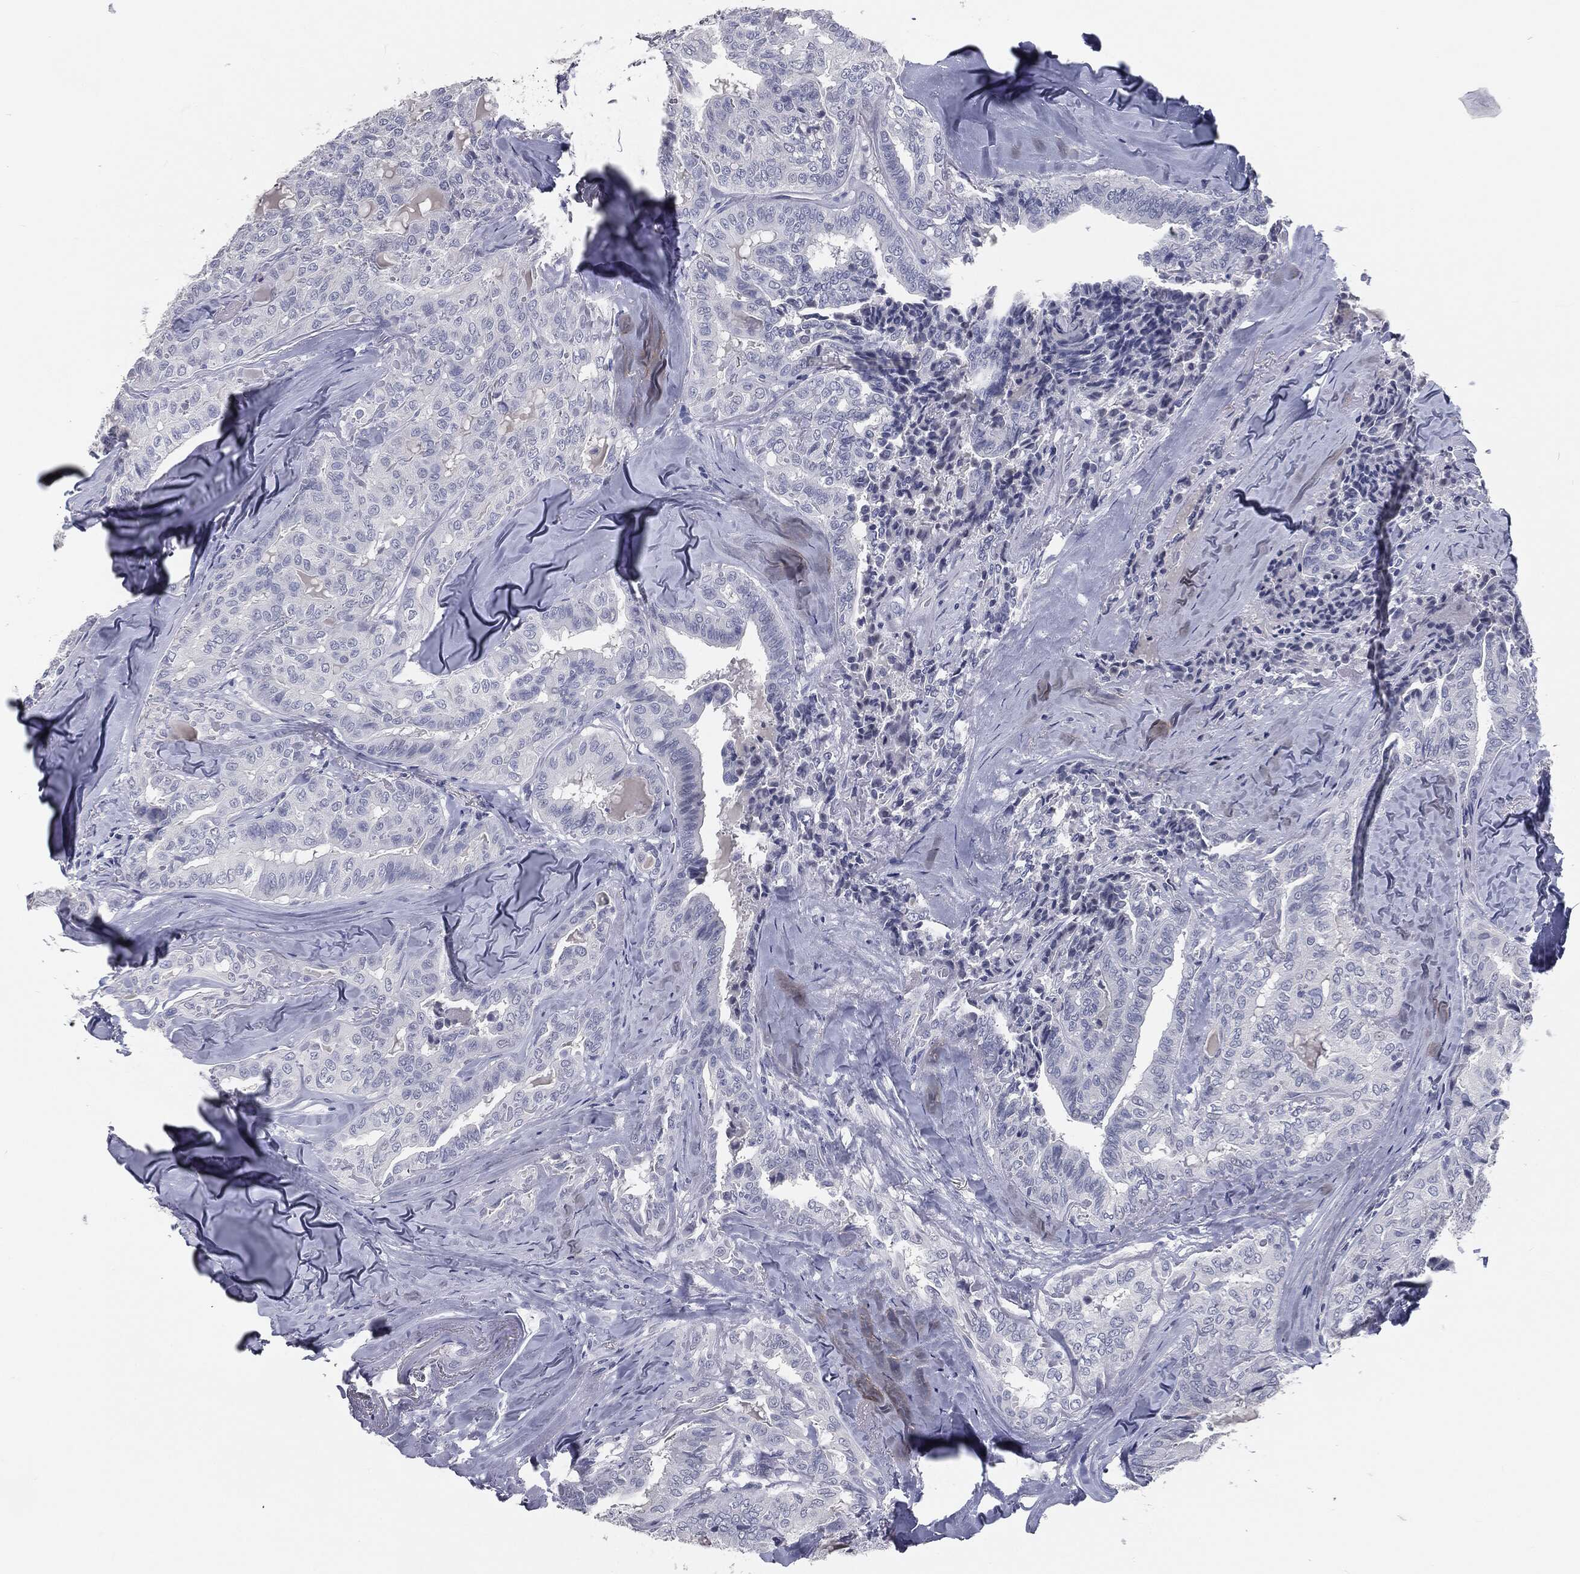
{"staining": {"intensity": "negative", "quantity": "none", "location": "none"}, "tissue": "thyroid cancer", "cell_type": "Tumor cells", "image_type": "cancer", "snomed": [{"axis": "morphology", "description": "Papillary adenocarcinoma, NOS"}, {"axis": "topography", "description": "Thyroid gland"}], "caption": "A high-resolution photomicrograph shows immunohistochemistry (IHC) staining of thyroid papillary adenocarcinoma, which demonstrates no significant expression in tumor cells.", "gene": "PRAME", "patient": {"sex": "female", "age": 68}}